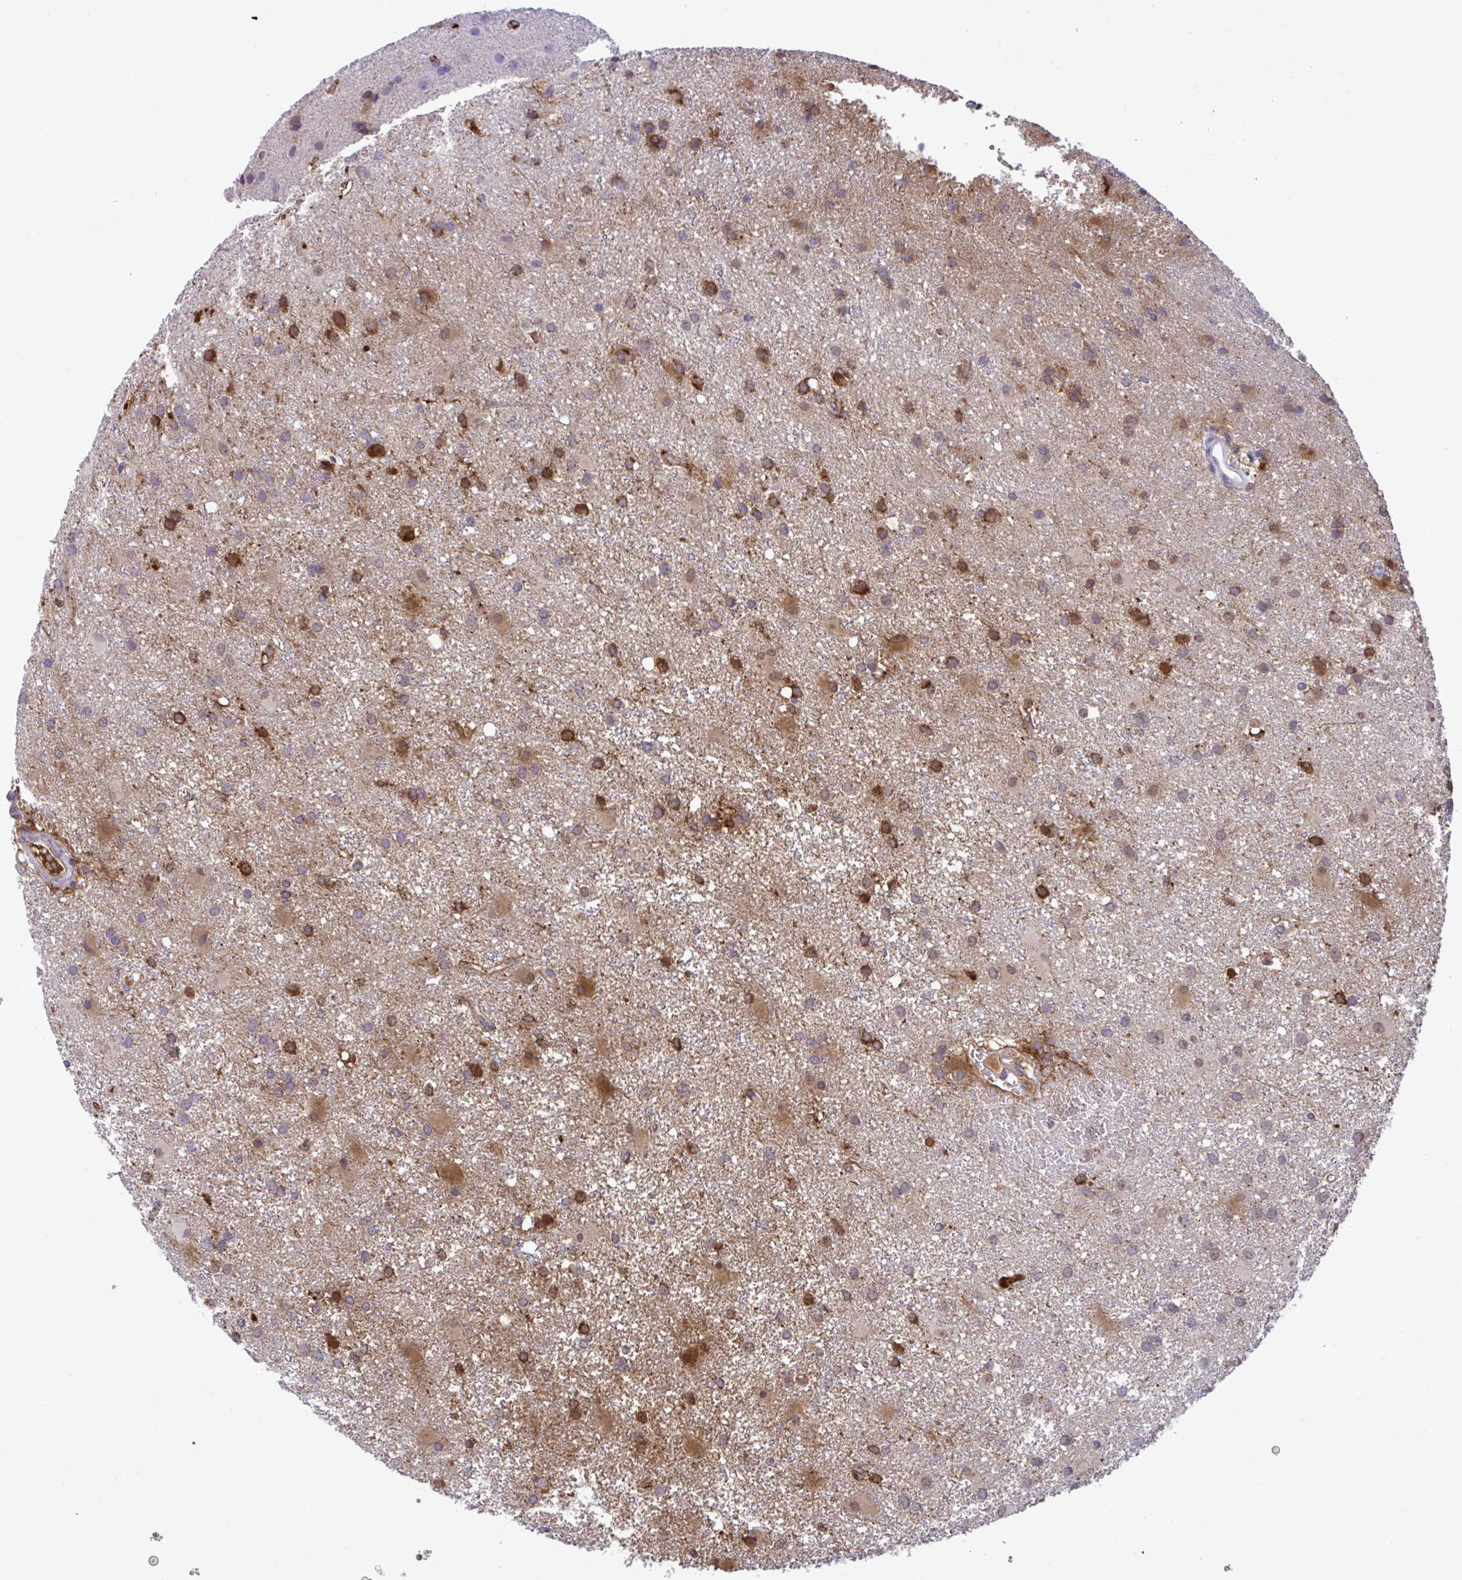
{"staining": {"intensity": "moderate", "quantity": "<25%", "location": "cytoplasmic/membranous"}, "tissue": "glioma", "cell_type": "Tumor cells", "image_type": "cancer", "snomed": [{"axis": "morphology", "description": "Glioma, malignant, High grade"}, {"axis": "topography", "description": "Brain"}], "caption": "Malignant glioma (high-grade) stained with a protein marker reveals moderate staining in tumor cells.", "gene": "F2", "patient": {"sex": "male", "age": 55}}